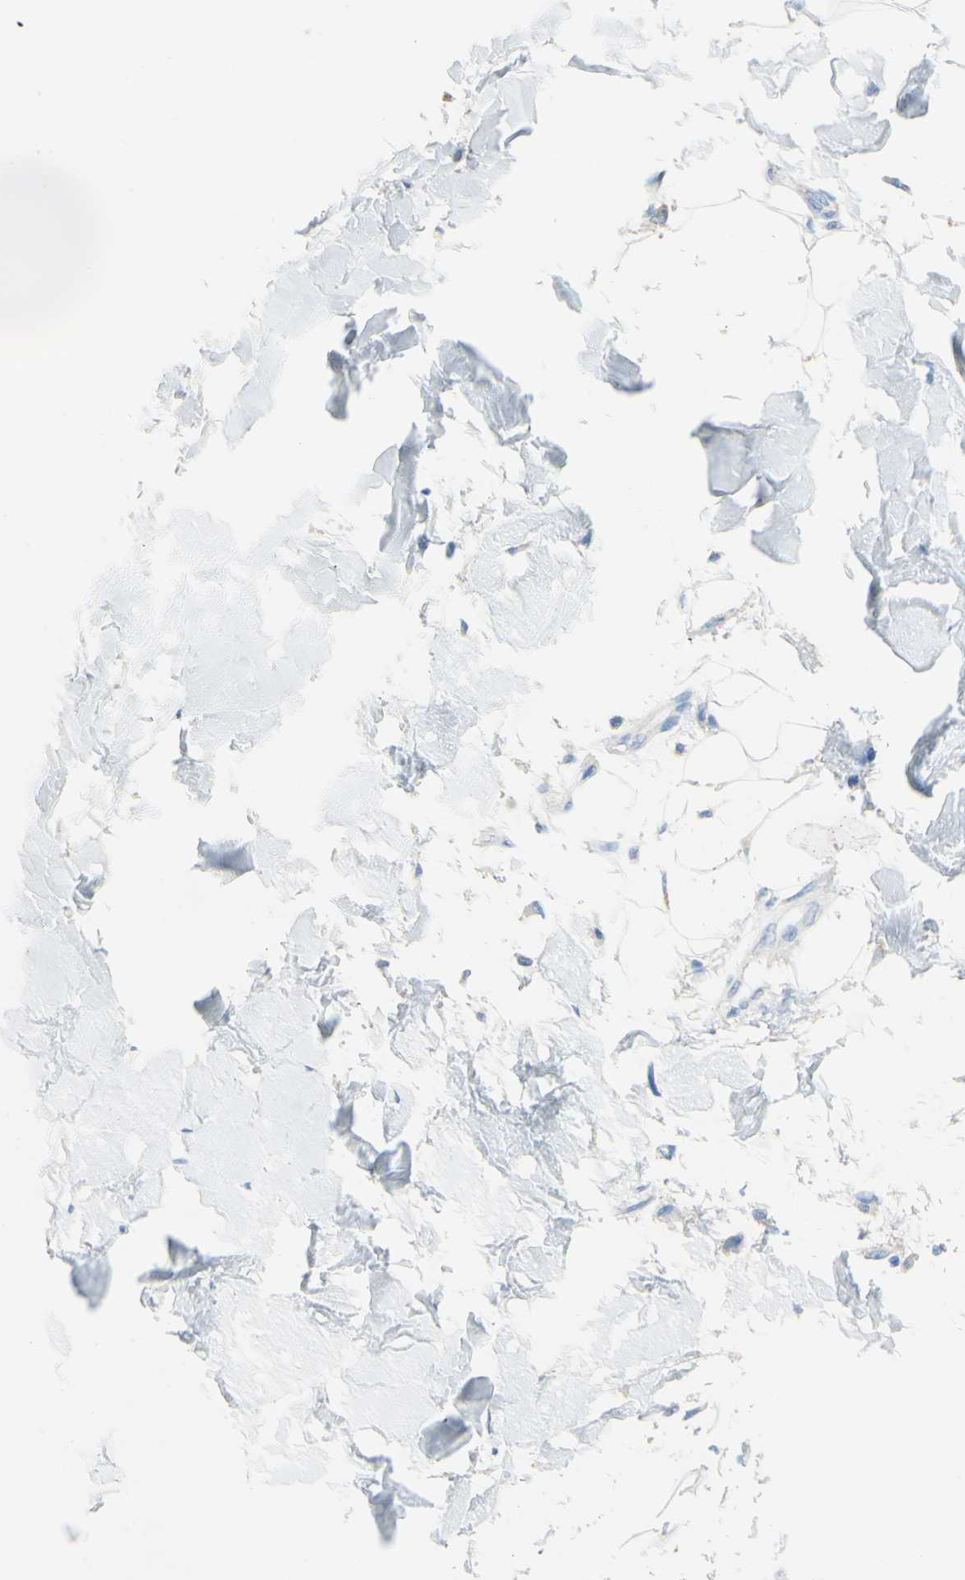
{"staining": {"intensity": "negative", "quantity": "none", "location": "none"}, "tissue": "adipose tissue", "cell_type": "Adipocytes", "image_type": "normal", "snomed": [{"axis": "morphology", "description": "Squamous cell carcinoma, NOS"}, {"axis": "topography", "description": "Skin"}], "caption": "Immunohistochemistry (IHC) histopathology image of normal adipose tissue: human adipose tissue stained with DAB (3,3'-diaminobenzidine) reveals no significant protein expression in adipocytes.", "gene": "DSC2", "patient": {"sex": "male", "age": 83}}